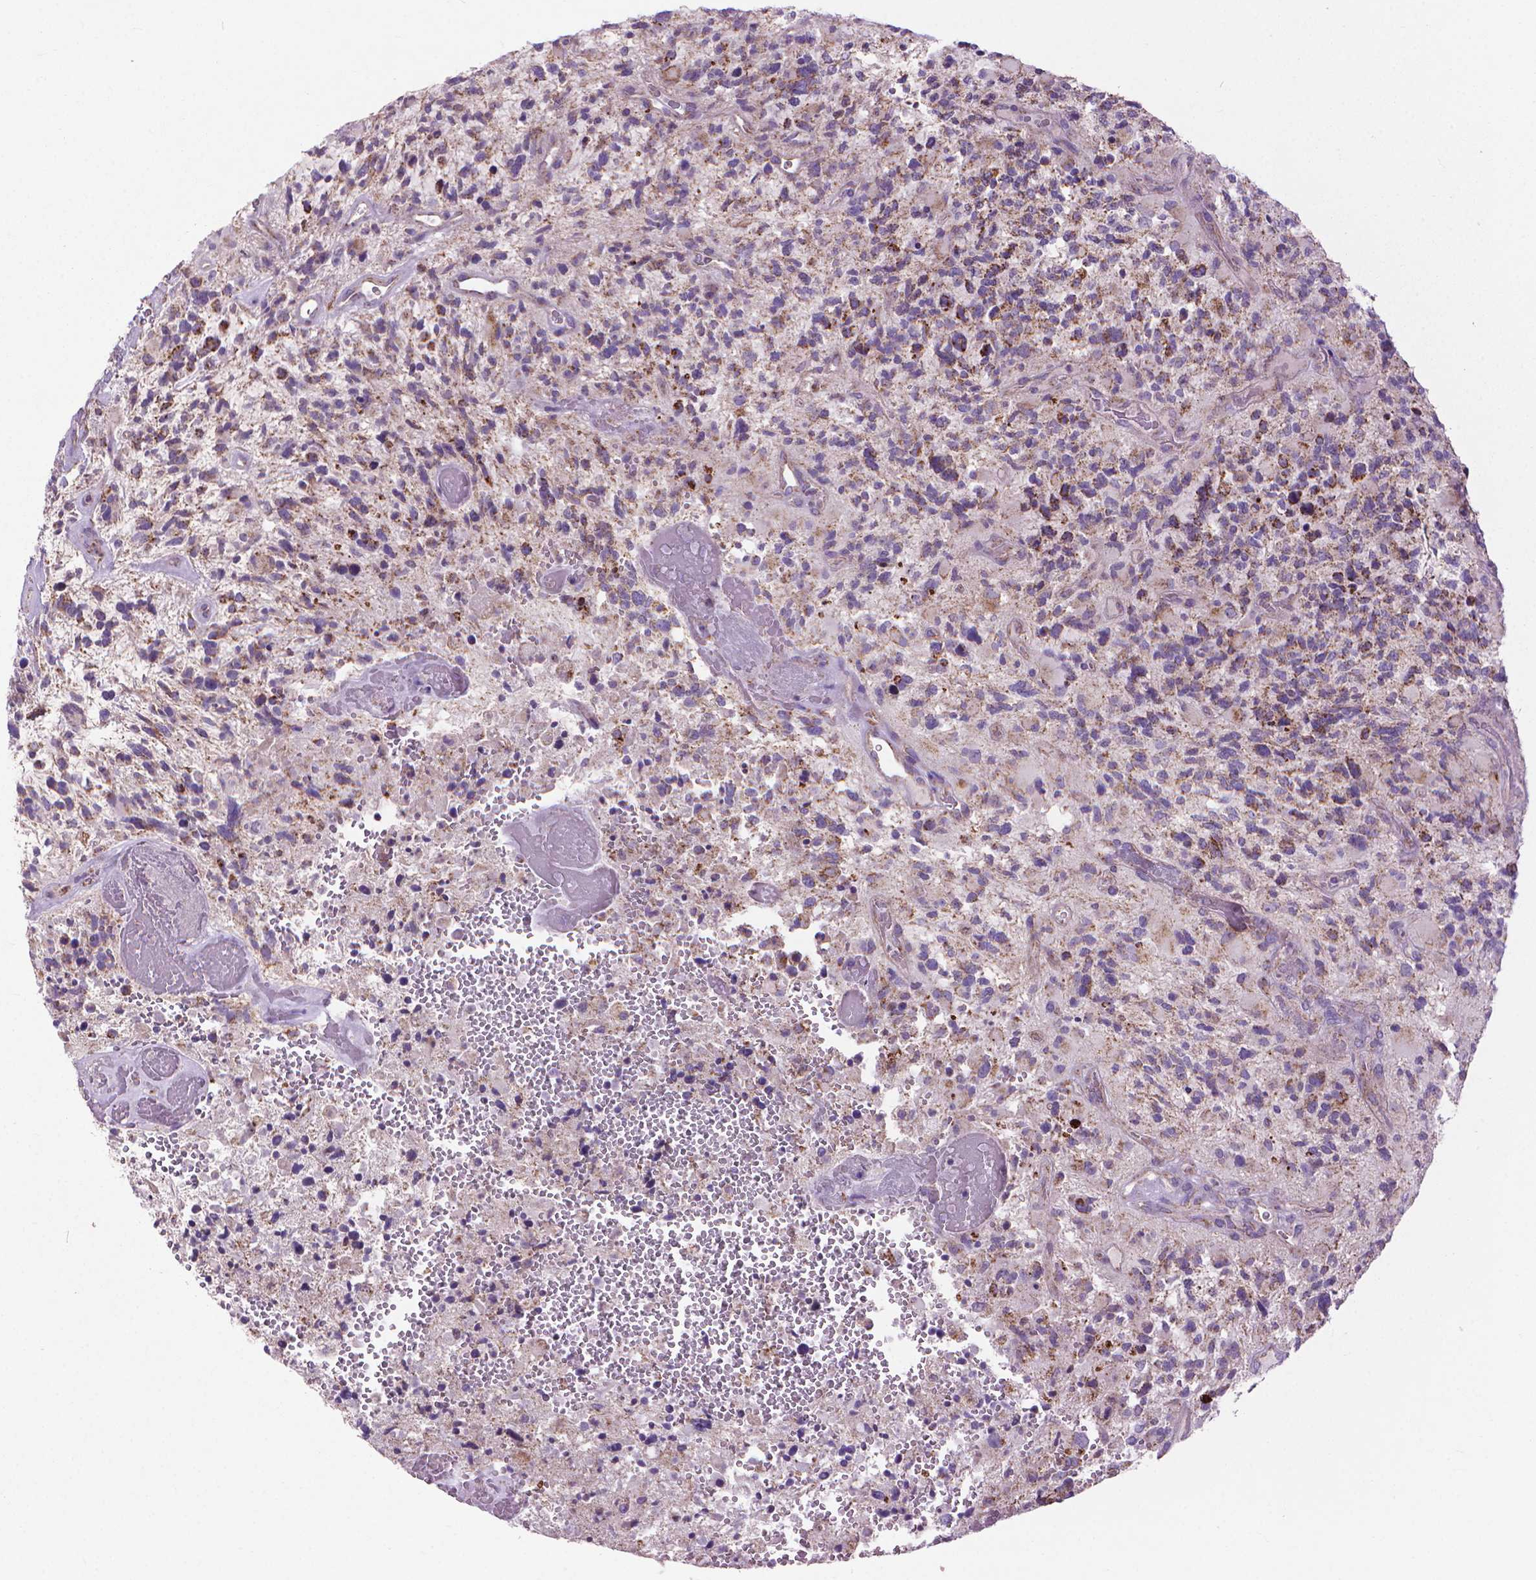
{"staining": {"intensity": "strong", "quantity": "<25%", "location": "cytoplasmic/membranous"}, "tissue": "glioma", "cell_type": "Tumor cells", "image_type": "cancer", "snomed": [{"axis": "morphology", "description": "Glioma, malignant, High grade"}, {"axis": "topography", "description": "Brain"}], "caption": "High-power microscopy captured an immunohistochemistry photomicrograph of malignant glioma (high-grade), revealing strong cytoplasmic/membranous expression in approximately <25% of tumor cells.", "gene": "VDAC1", "patient": {"sex": "female", "age": 71}}